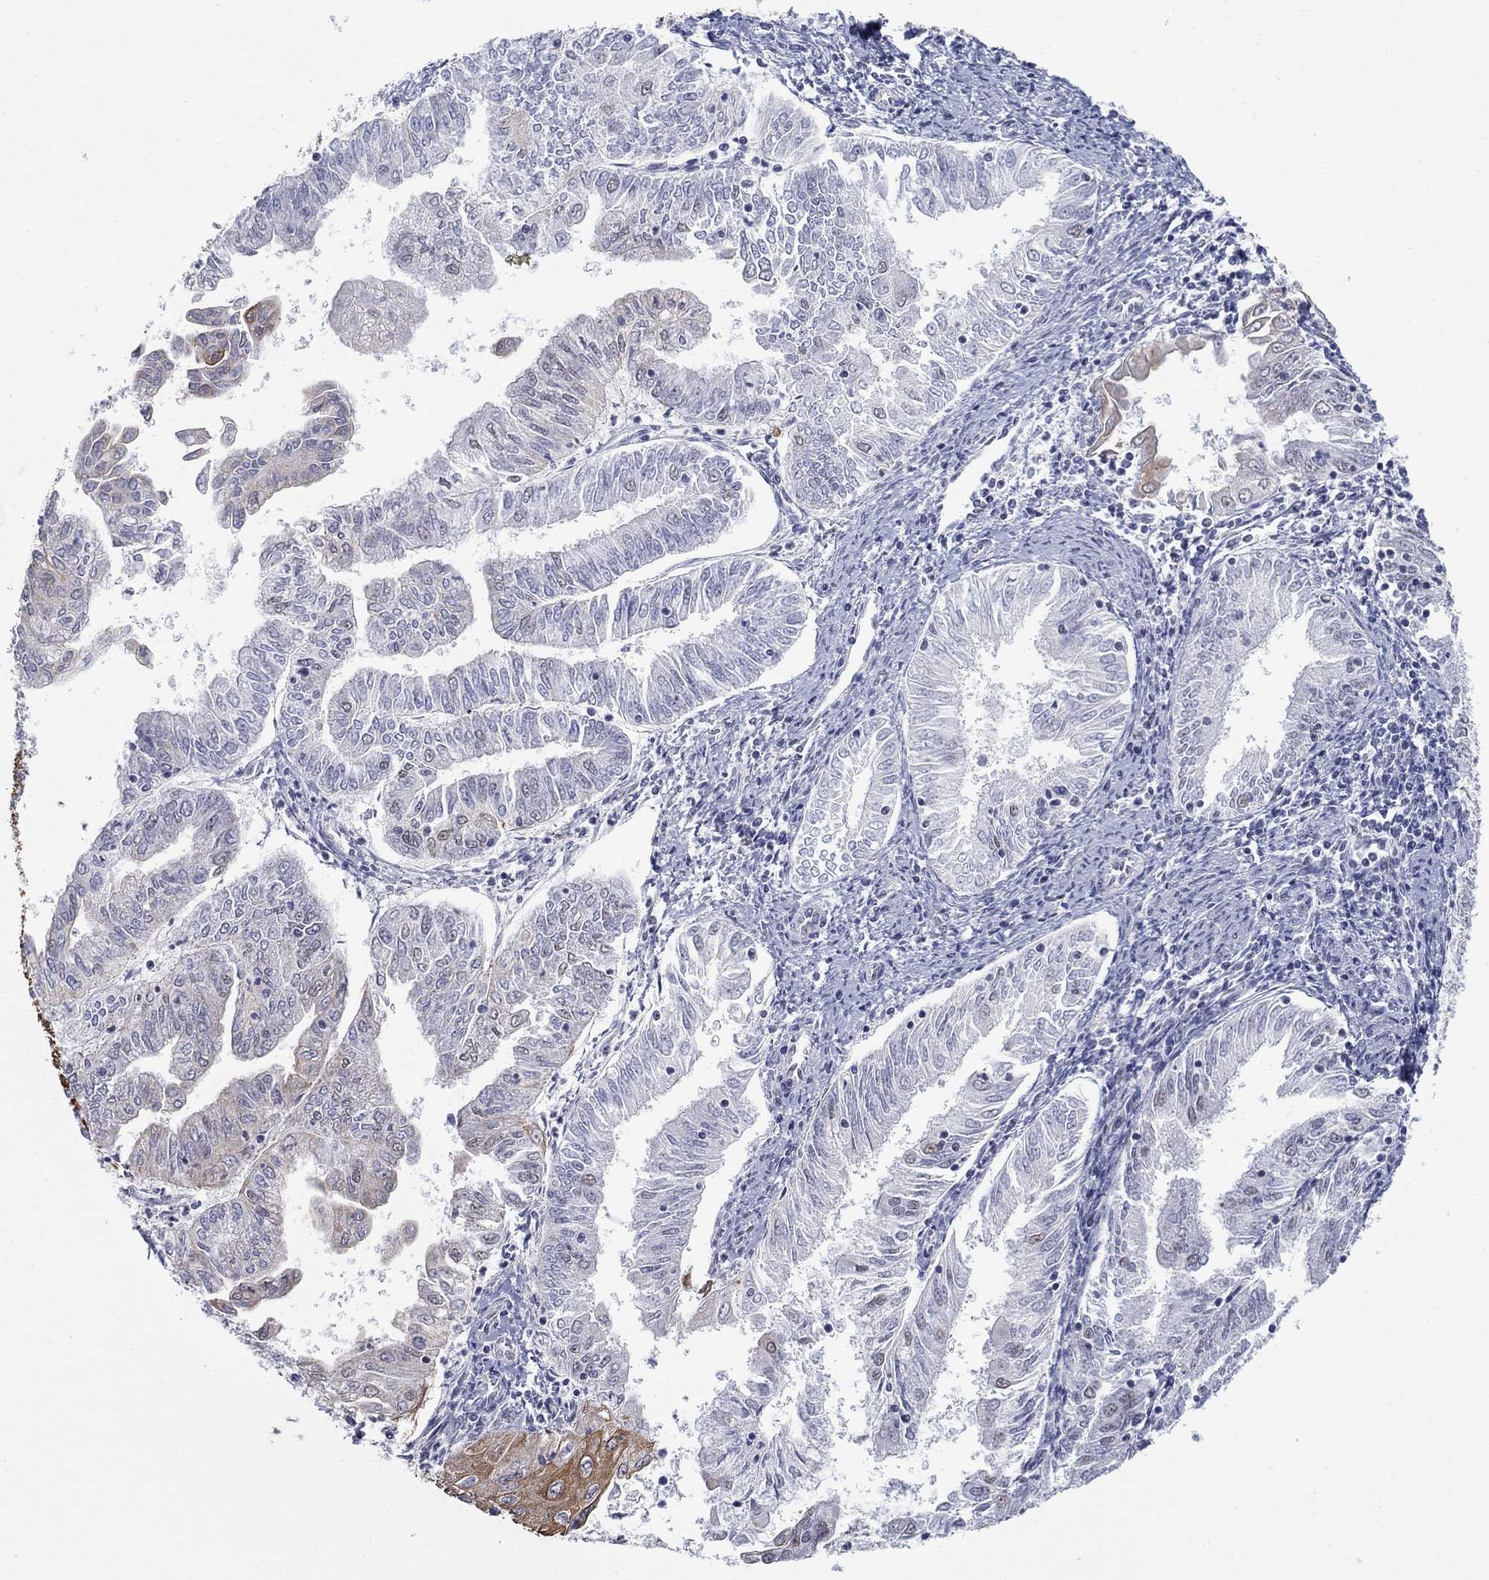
{"staining": {"intensity": "moderate", "quantity": "<25%", "location": "cytoplasmic/membranous"}, "tissue": "endometrial cancer", "cell_type": "Tumor cells", "image_type": "cancer", "snomed": [{"axis": "morphology", "description": "Adenocarcinoma, NOS"}, {"axis": "topography", "description": "Endometrium"}], "caption": "This photomicrograph reveals endometrial adenocarcinoma stained with IHC to label a protein in brown. The cytoplasmic/membranous of tumor cells show moderate positivity for the protein. Nuclei are counter-stained blue.", "gene": "KRT75", "patient": {"sex": "female", "age": 56}}